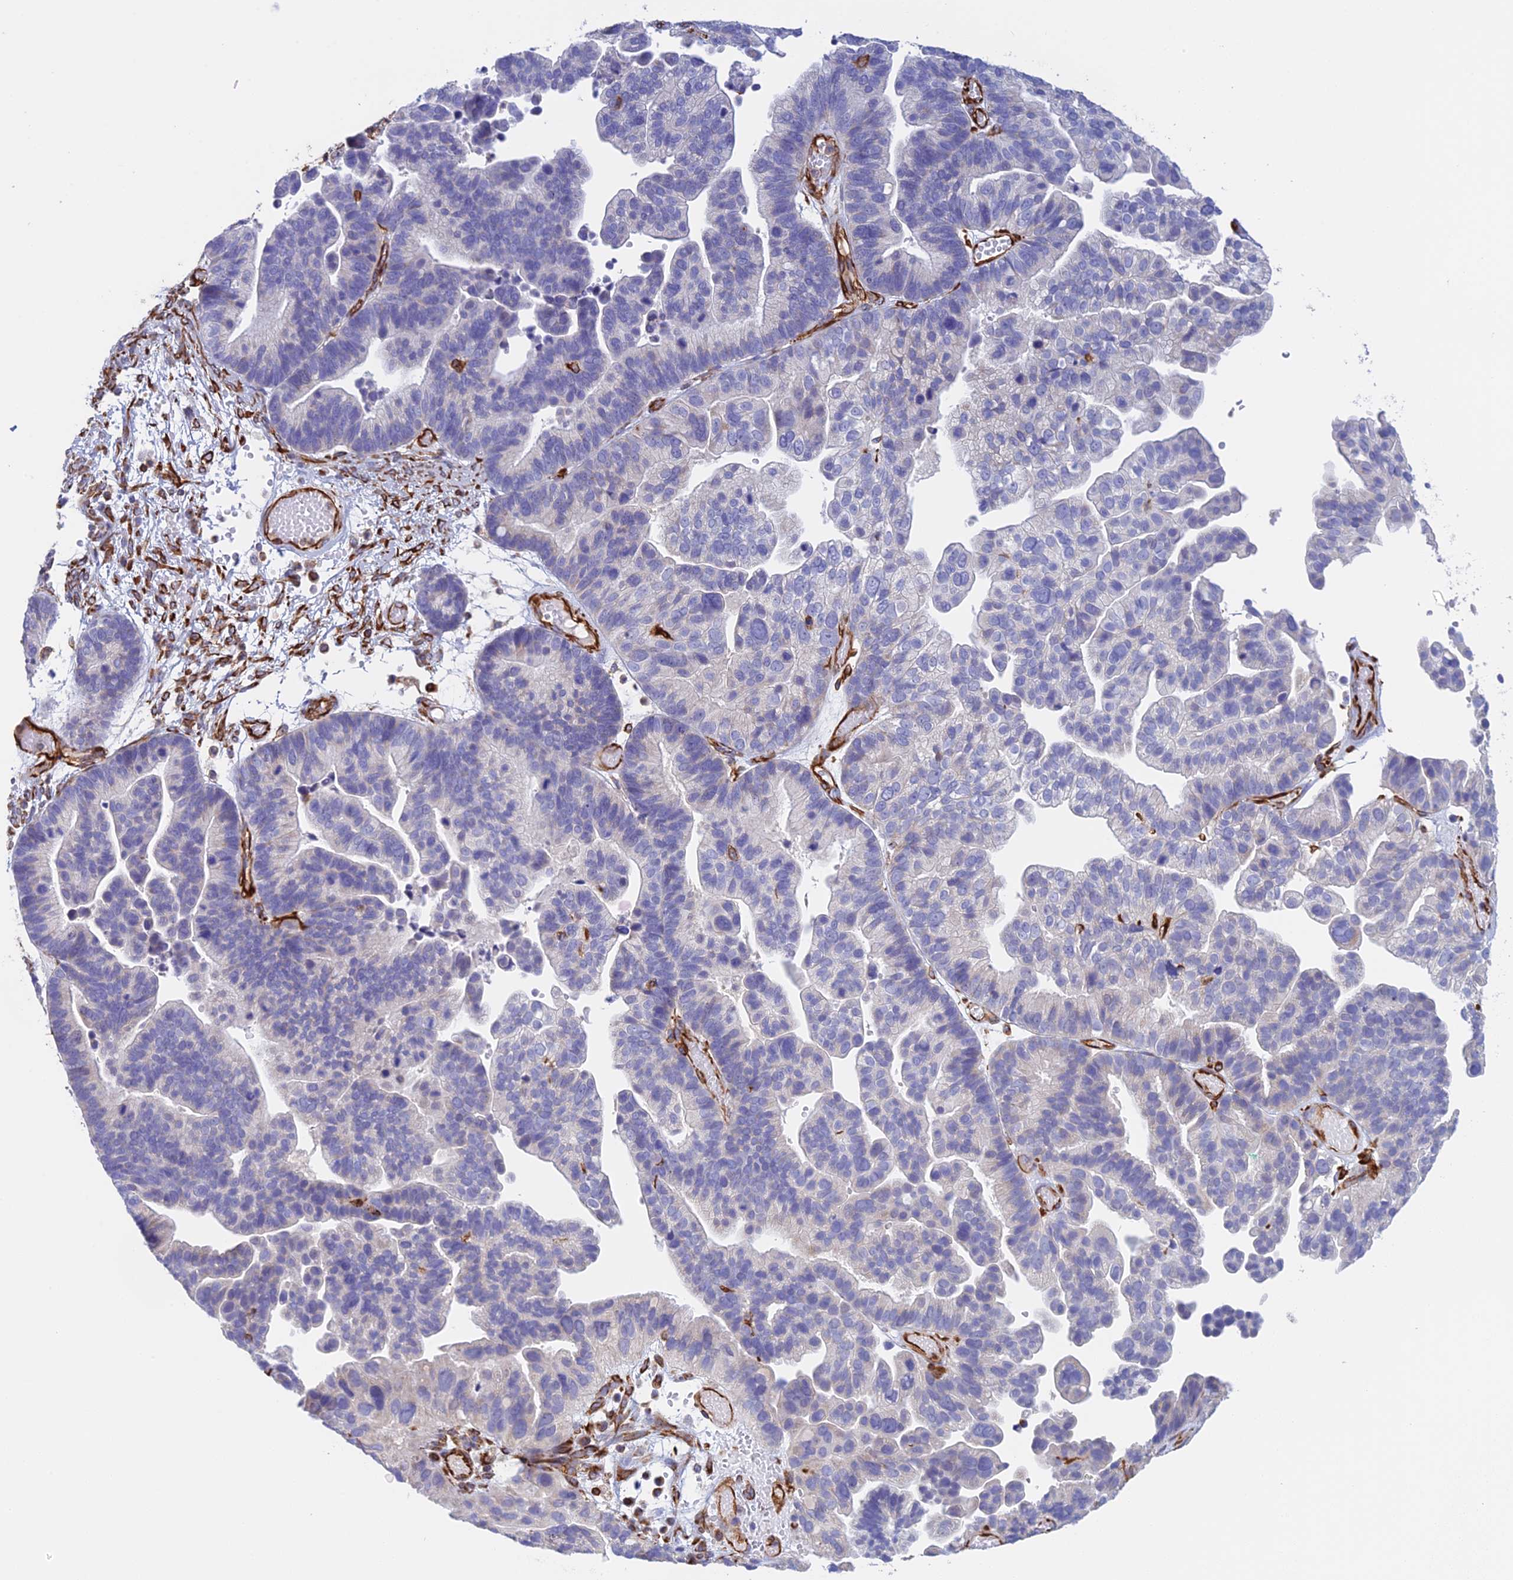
{"staining": {"intensity": "negative", "quantity": "none", "location": "none"}, "tissue": "ovarian cancer", "cell_type": "Tumor cells", "image_type": "cancer", "snomed": [{"axis": "morphology", "description": "Cystadenocarcinoma, serous, NOS"}, {"axis": "topography", "description": "Ovary"}], "caption": "Tumor cells are negative for brown protein staining in ovarian cancer (serous cystadenocarcinoma). Nuclei are stained in blue.", "gene": "FBXL20", "patient": {"sex": "female", "age": 56}}